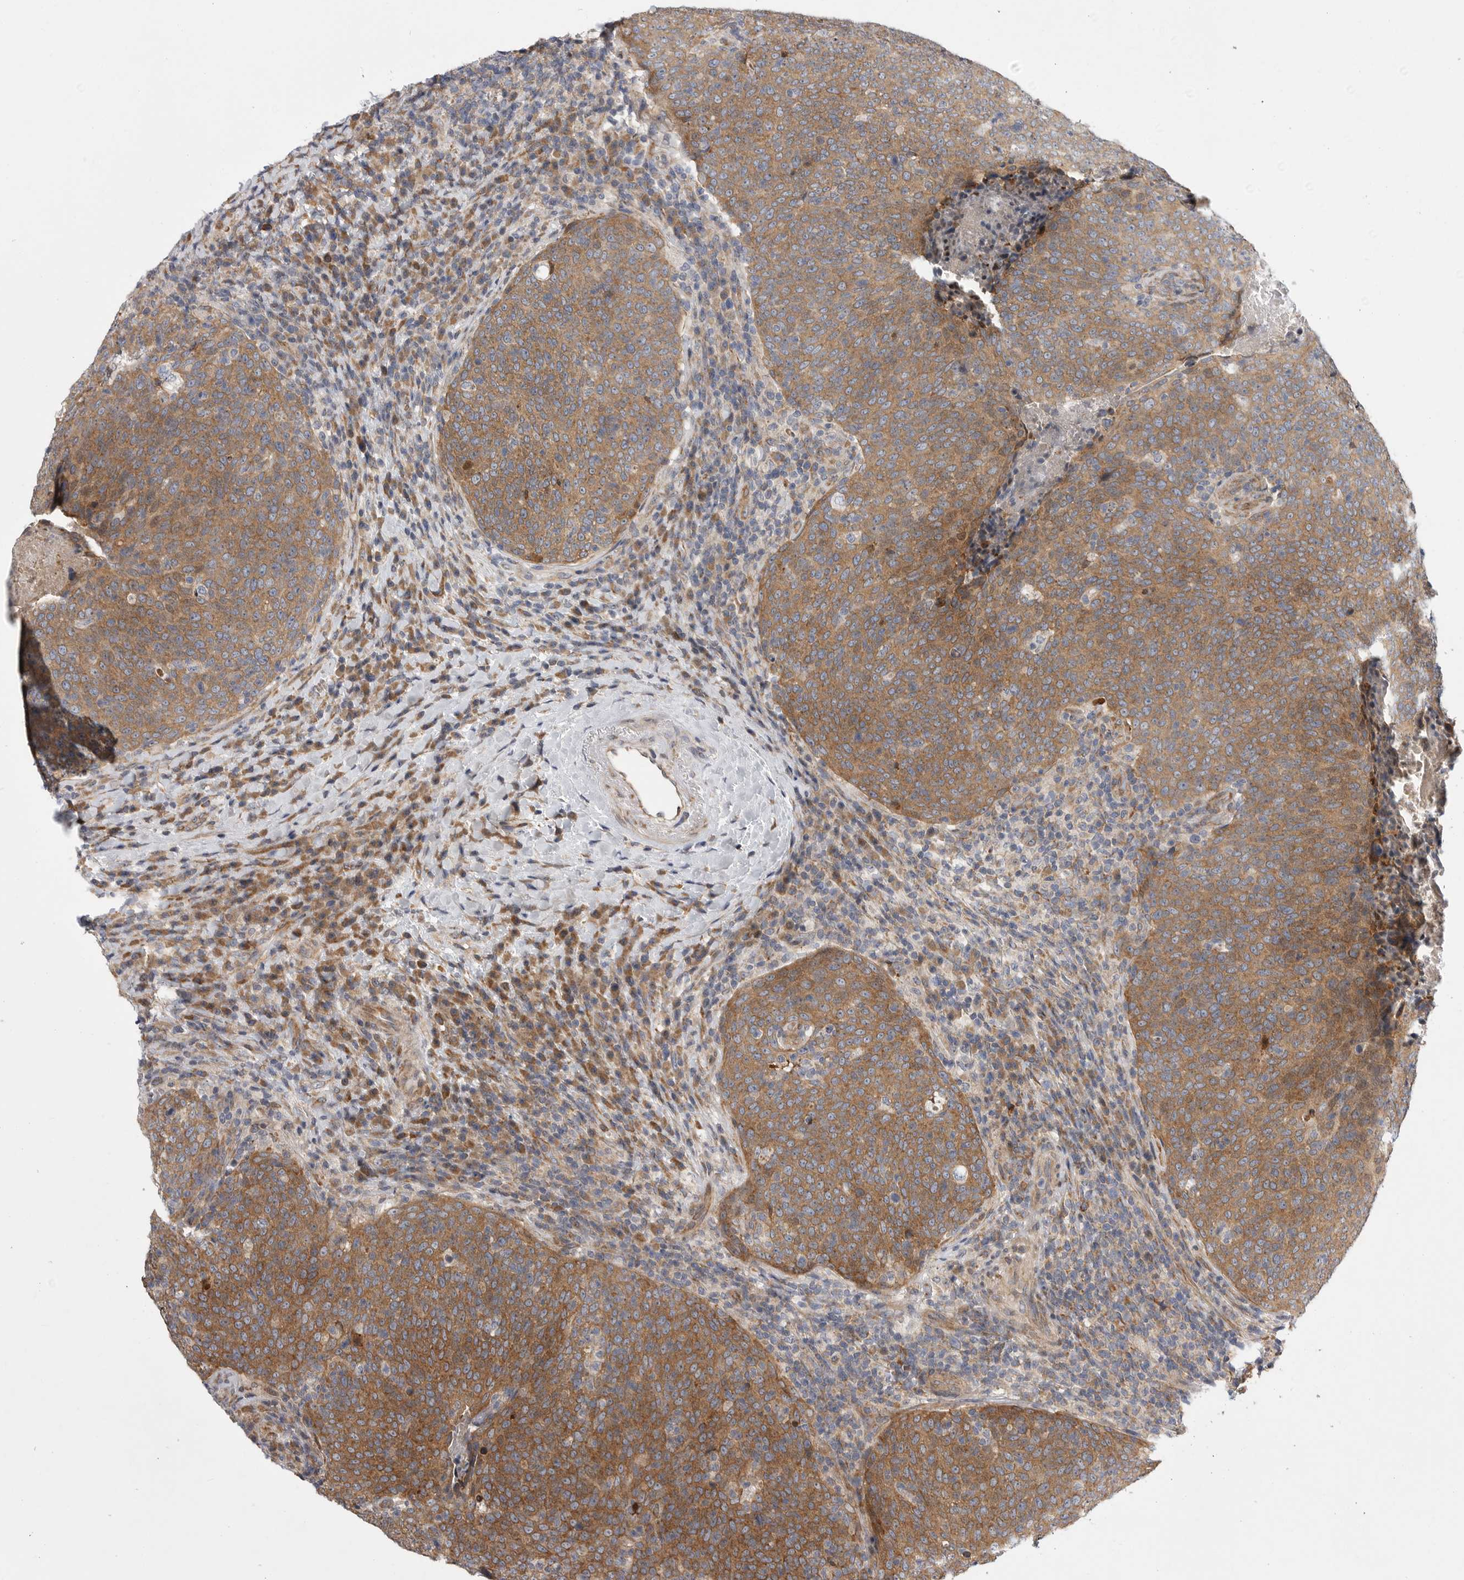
{"staining": {"intensity": "moderate", "quantity": ">75%", "location": "cytoplasmic/membranous"}, "tissue": "head and neck cancer", "cell_type": "Tumor cells", "image_type": "cancer", "snomed": [{"axis": "morphology", "description": "Squamous cell carcinoma, NOS"}, {"axis": "morphology", "description": "Squamous cell carcinoma, metastatic, NOS"}, {"axis": "topography", "description": "Lymph node"}, {"axis": "topography", "description": "Head-Neck"}], "caption": "This image shows immunohistochemistry (IHC) staining of human head and neck metastatic squamous cell carcinoma, with medium moderate cytoplasmic/membranous expression in approximately >75% of tumor cells.", "gene": "FBXO43", "patient": {"sex": "male", "age": 62}}